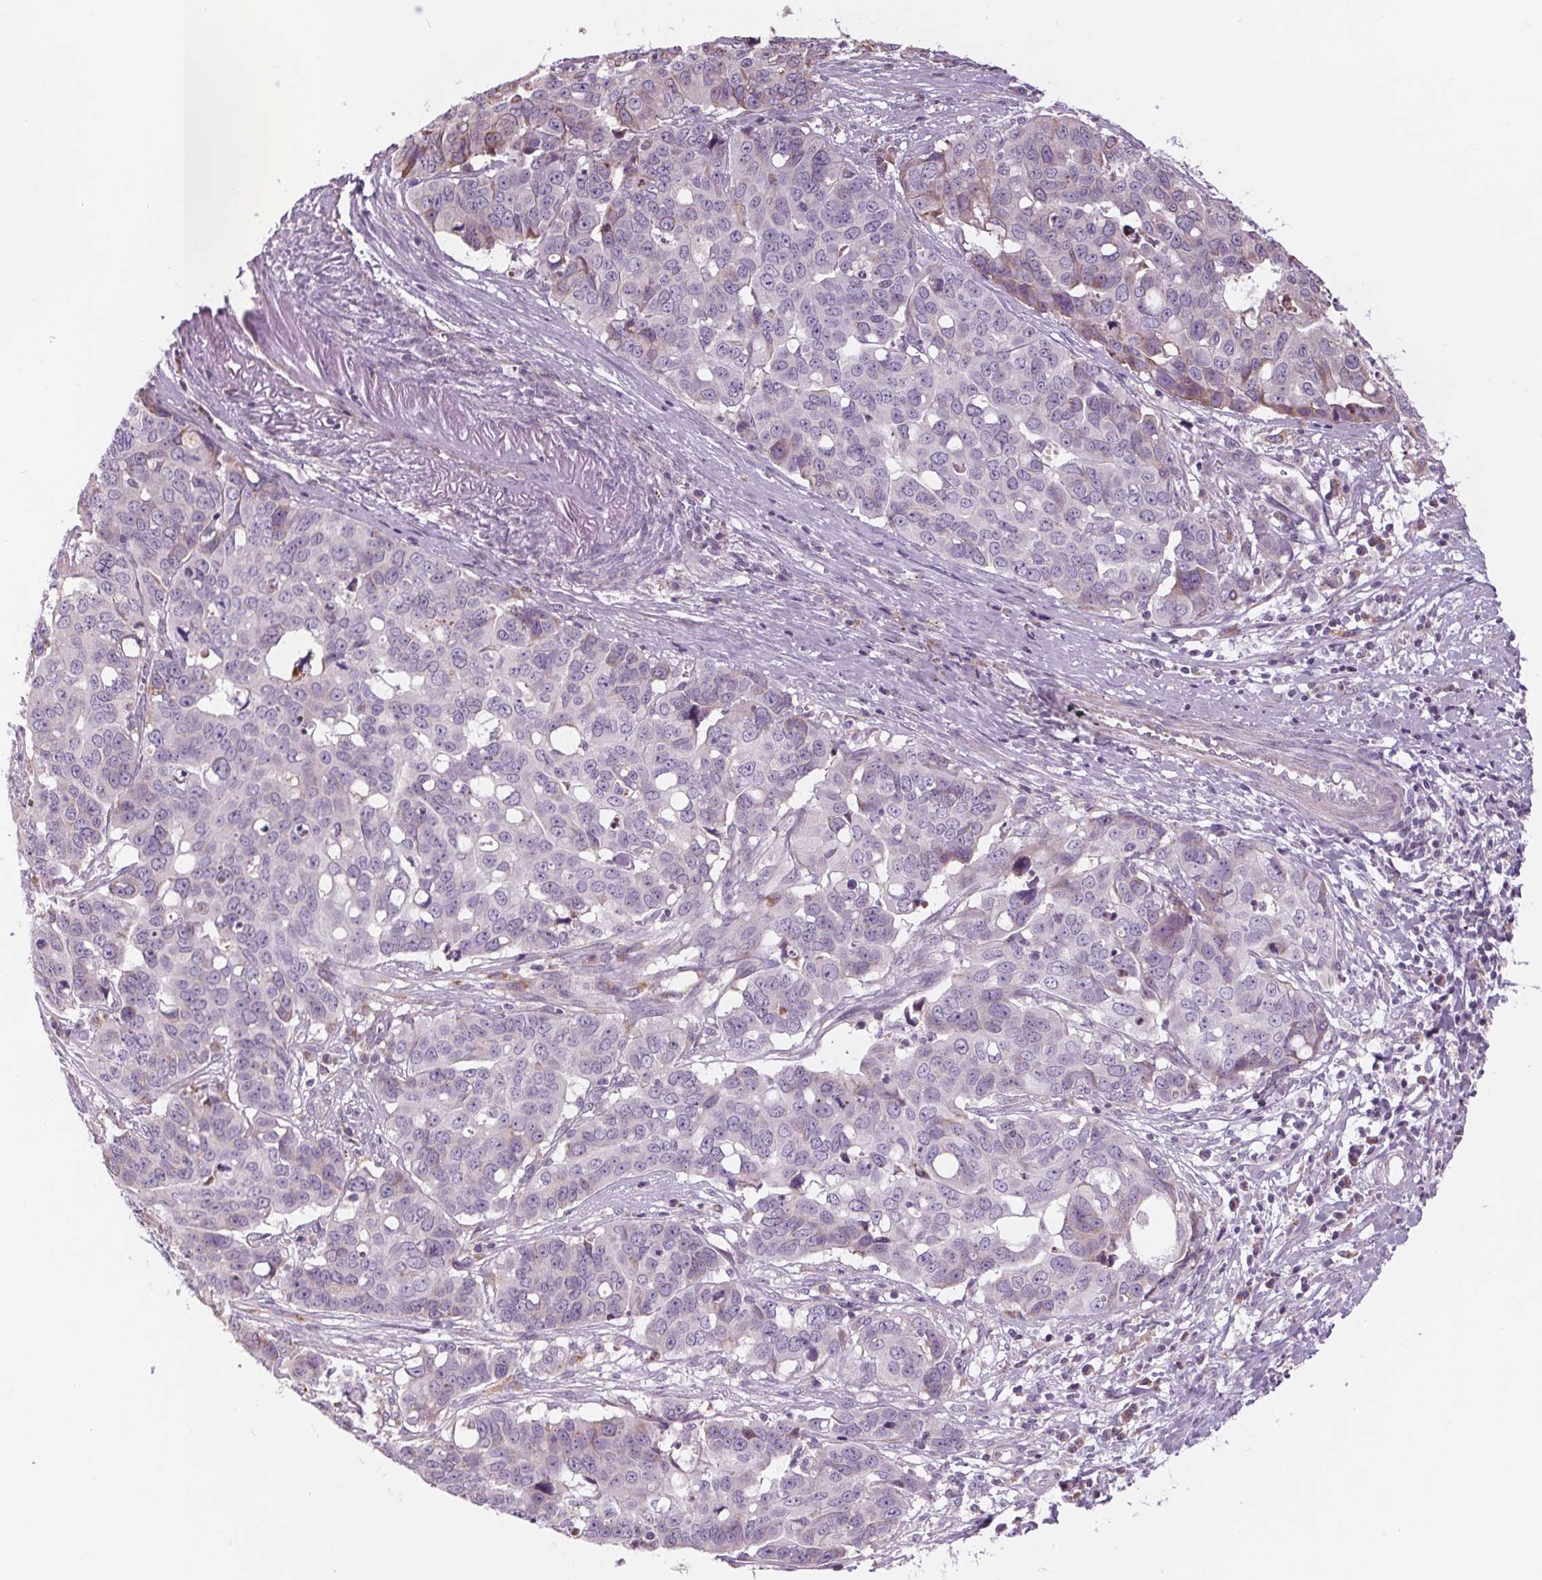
{"staining": {"intensity": "negative", "quantity": "none", "location": "none"}, "tissue": "ovarian cancer", "cell_type": "Tumor cells", "image_type": "cancer", "snomed": [{"axis": "morphology", "description": "Carcinoma, endometroid"}, {"axis": "topography", "description": "Ovary"}], "caption": "This is an IHC micrograph of human ovarian cancer. There is no staining in tumor cells.", "gene": "SAMD5", "patient": {"sex": "female", "age": 78}}